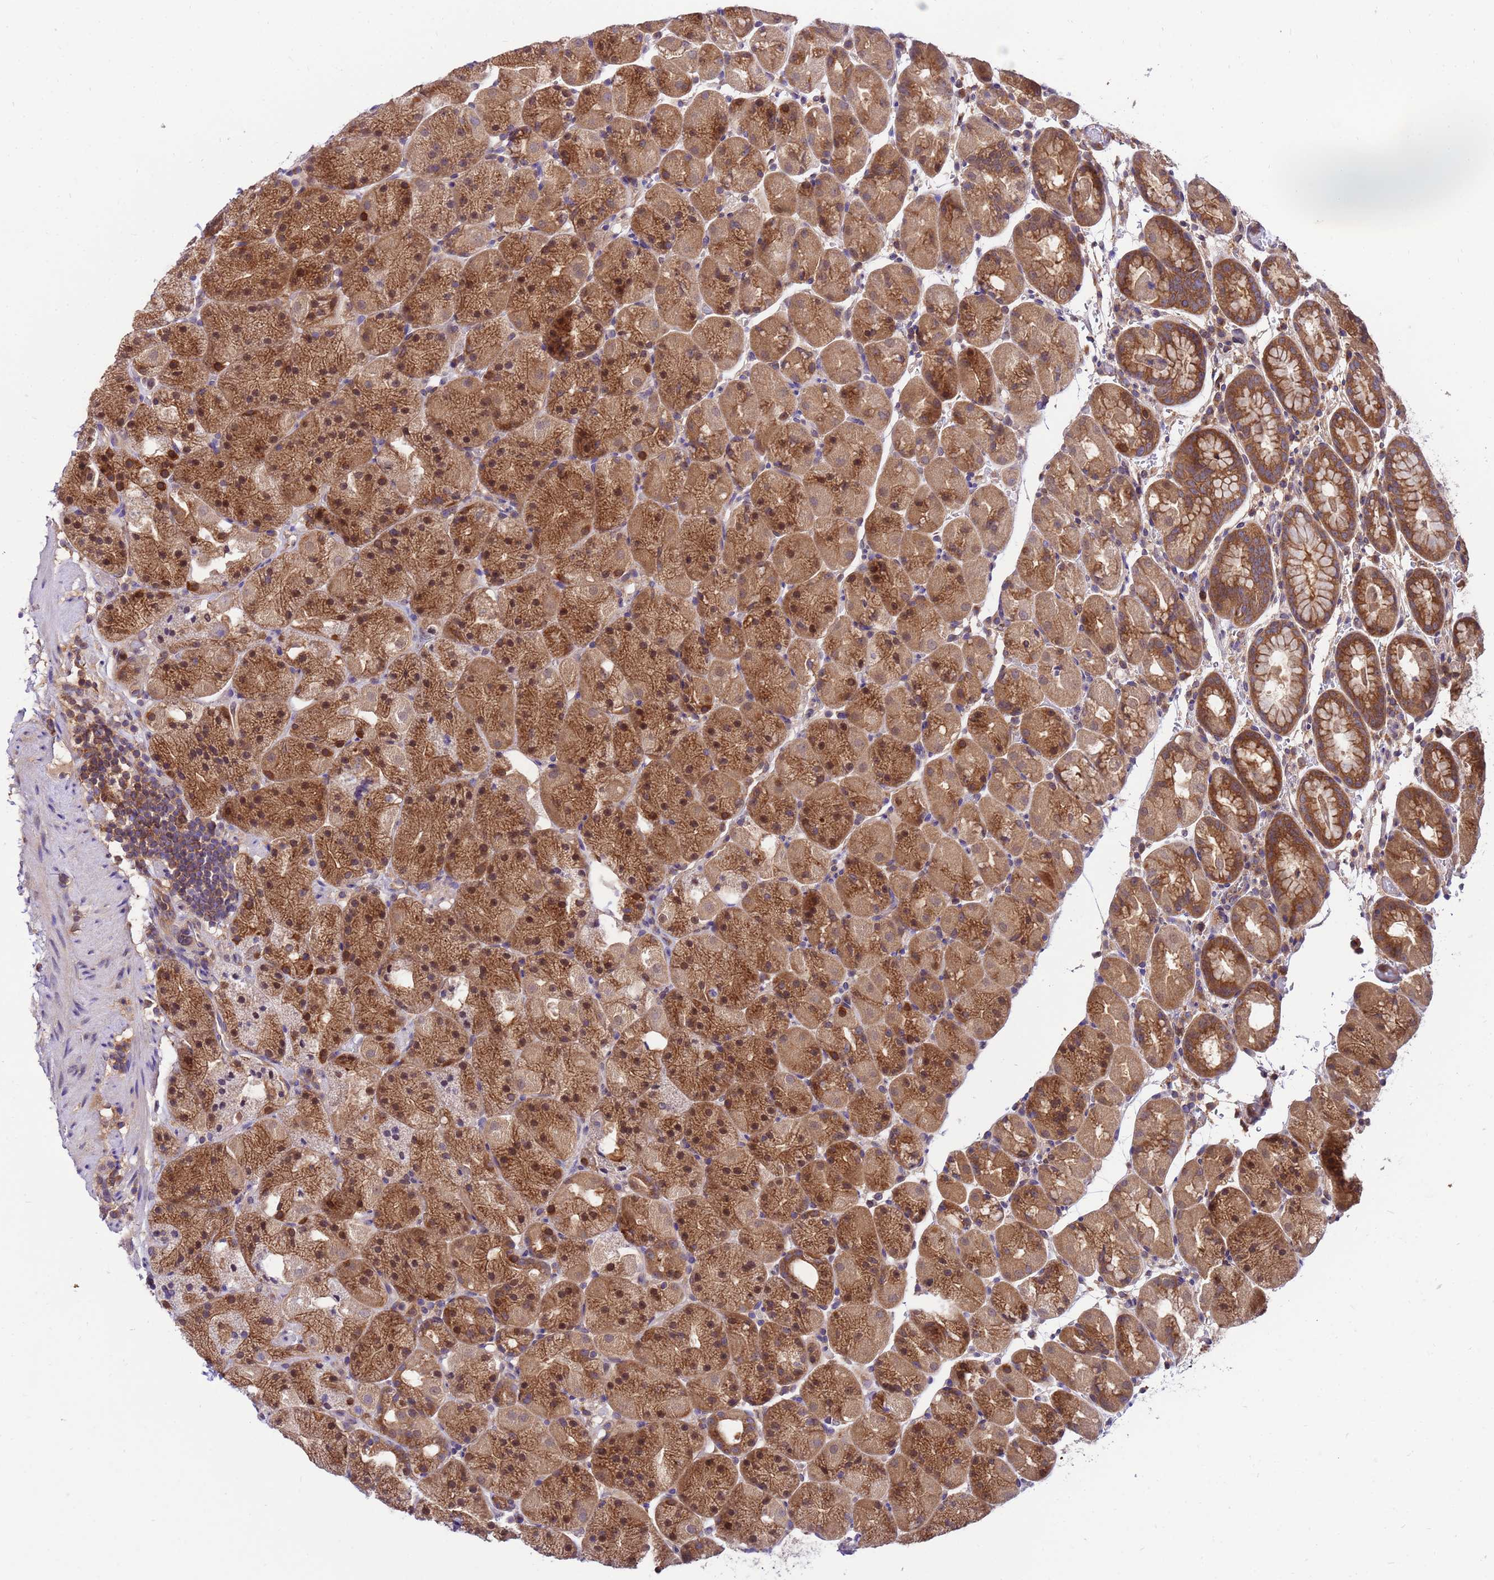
{"staining": {"intensity": "moderate", "quantity": ">75%", "location": "cytoplasmic/membranous,nuclear"}, "tissue": "stomach", "cell_type": "Glandular cells", "image_type": "normal", "snomed": [{"axis": "morphology", "description": "Normal tissue, NOS"}, {"axis": "topography", "description": "Stomach, upper"}, {"axis": "topography", "description": "Stomach, lower"}], "caption": "A high-resolution photomicrograph shows IHC staining of benign stomach, which shows moderate cytoplasmic/membranous,nuclear staining in about >75% of glandular cells.", "gene": "GET3", "patient": {"sex": "male", "age": 67}}